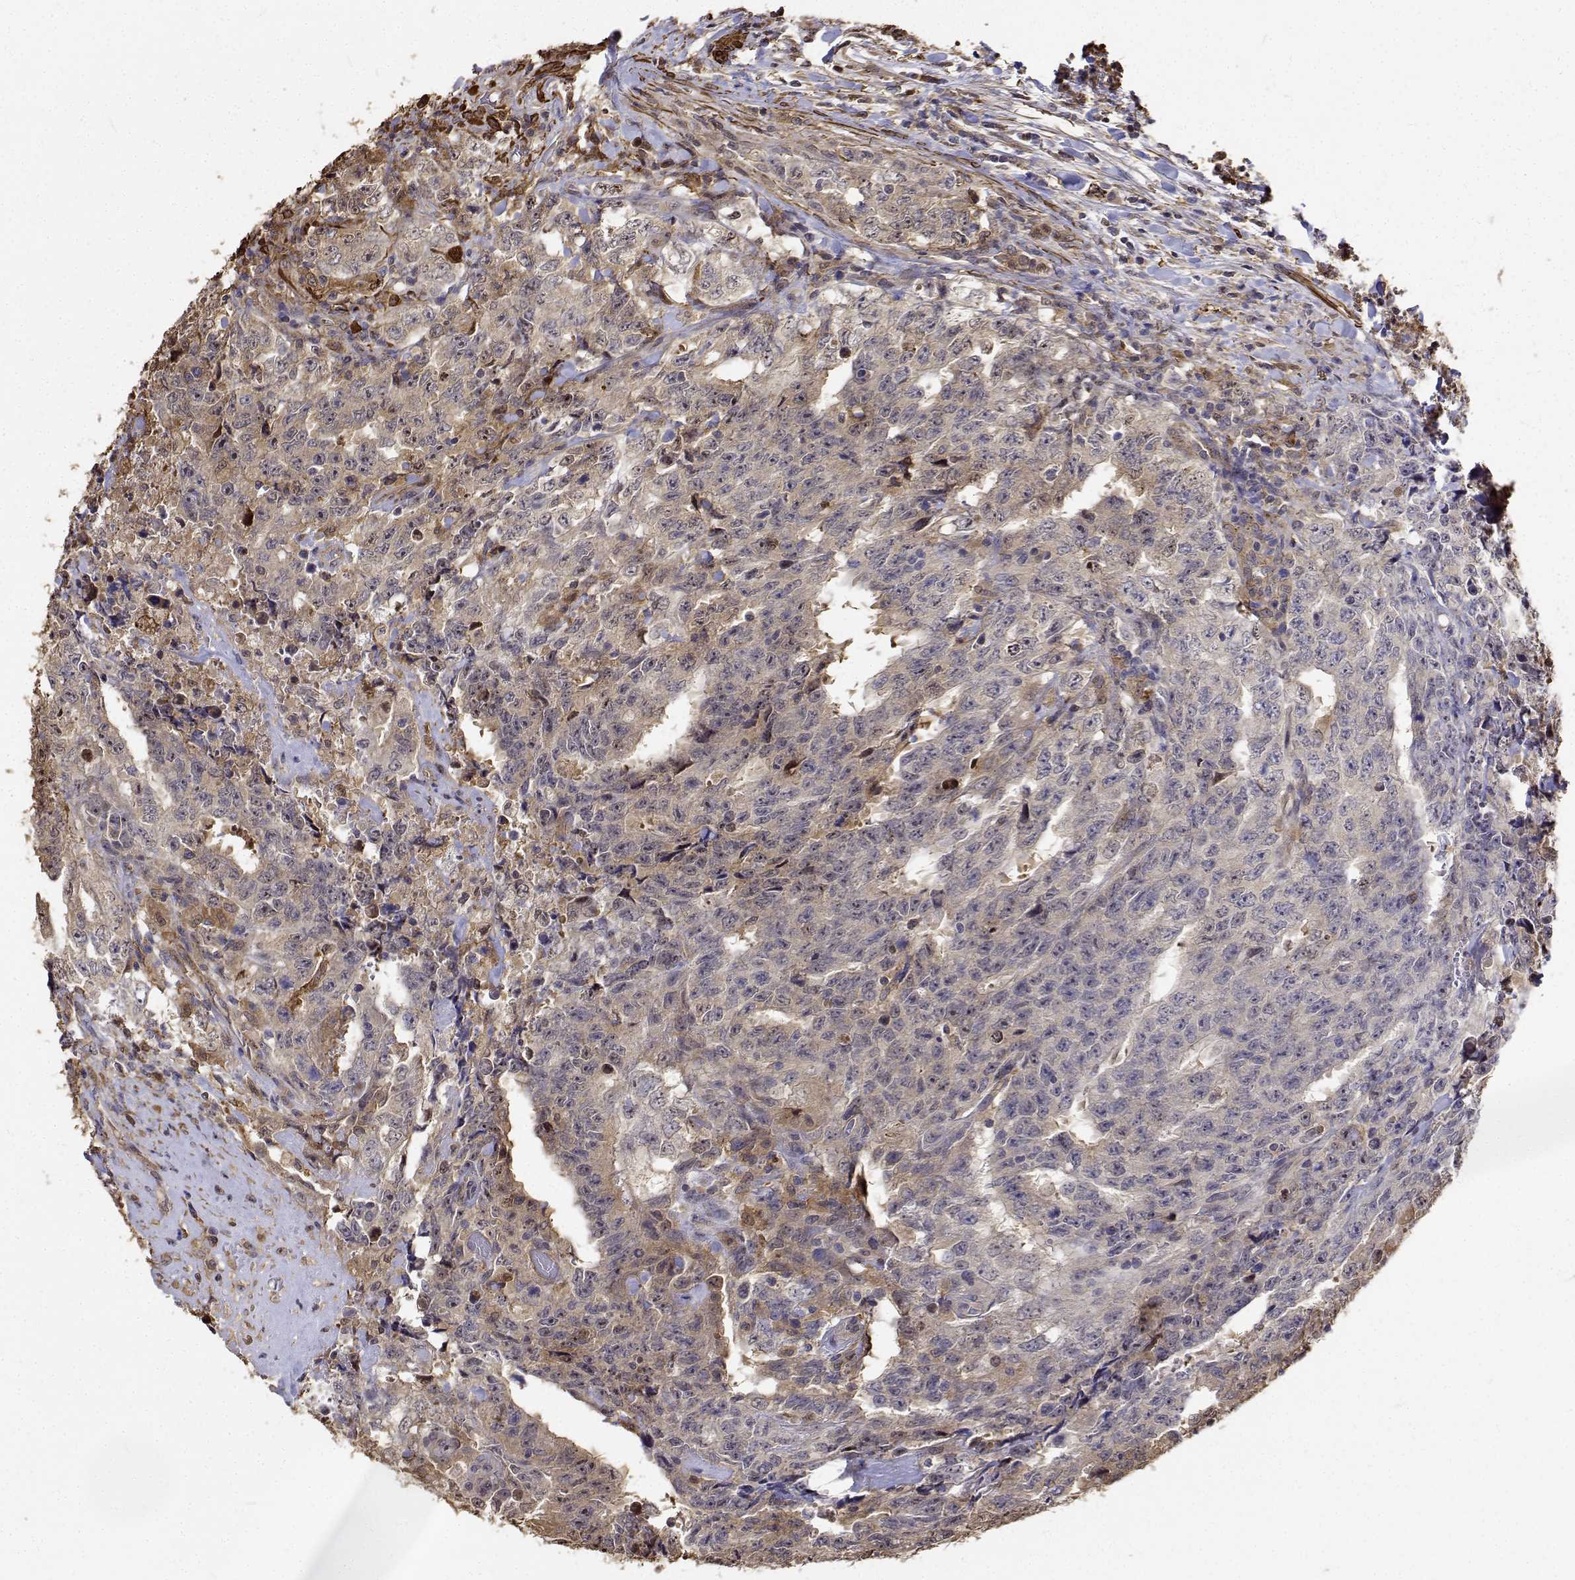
{"staining": {"intensity": "moderate", "quantity": "25%-75%", "location": "cytoplasmic/membranous"}, "tissue": "testis cancer", "cell_type": "Tumor cells", "image_type": "cancer", "snomed": [{"axis": "morphology", "description": "Carcinoma, Embryonal, NOS"}, {"axis": "topography", "description": "Testis"}], "caption": "DAB (3,3'-diaminobenzidine) immunohistochemical staining of testis embryonal carcinoma reveals moderate cytoplasmic/membranous protein staining in about 25%-75% of tumor cells.", "gene": "PCID2", "patient": {"sex": "male", "age": 24}}